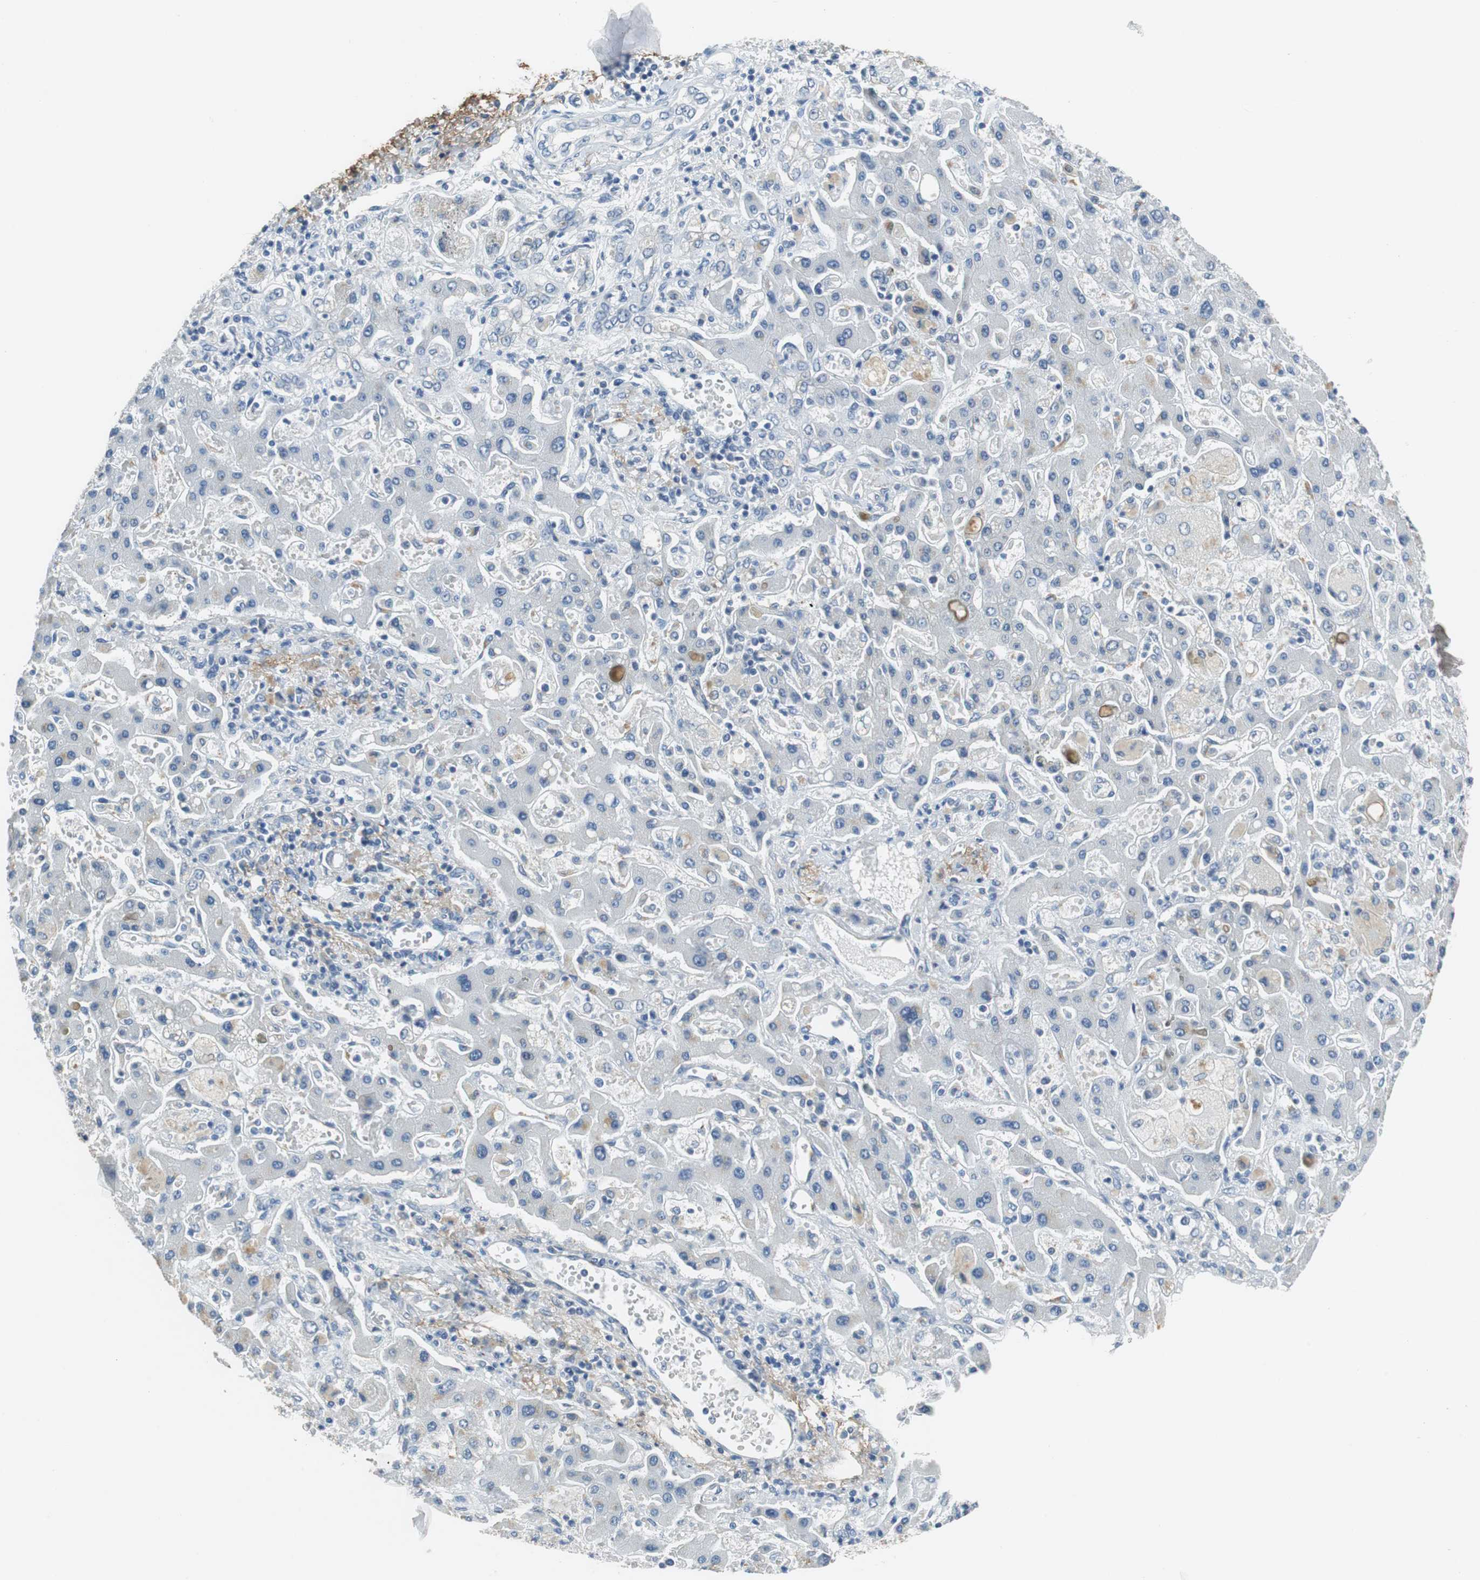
{"staining": {"intensity": "negative", "quantity": "none", "location": "none"}, "tissue": "liver cancer", "cell_type": "Tumor cells", "image_type": "cancer", "snomed": [{"axis": "morphology", "description": "Cholangiocarcinoma"}, {"axis": "topography", "description": "Liver"}], "caption": "Immunohistochemistry (IHC) histopathology image of human liver cancer (cholangiocarcinoma) stained for a protein (brown), which reveals no positivity in tumor cells.", "gene": "MUC7", "patient": {"sex": "male", "age": 50}}